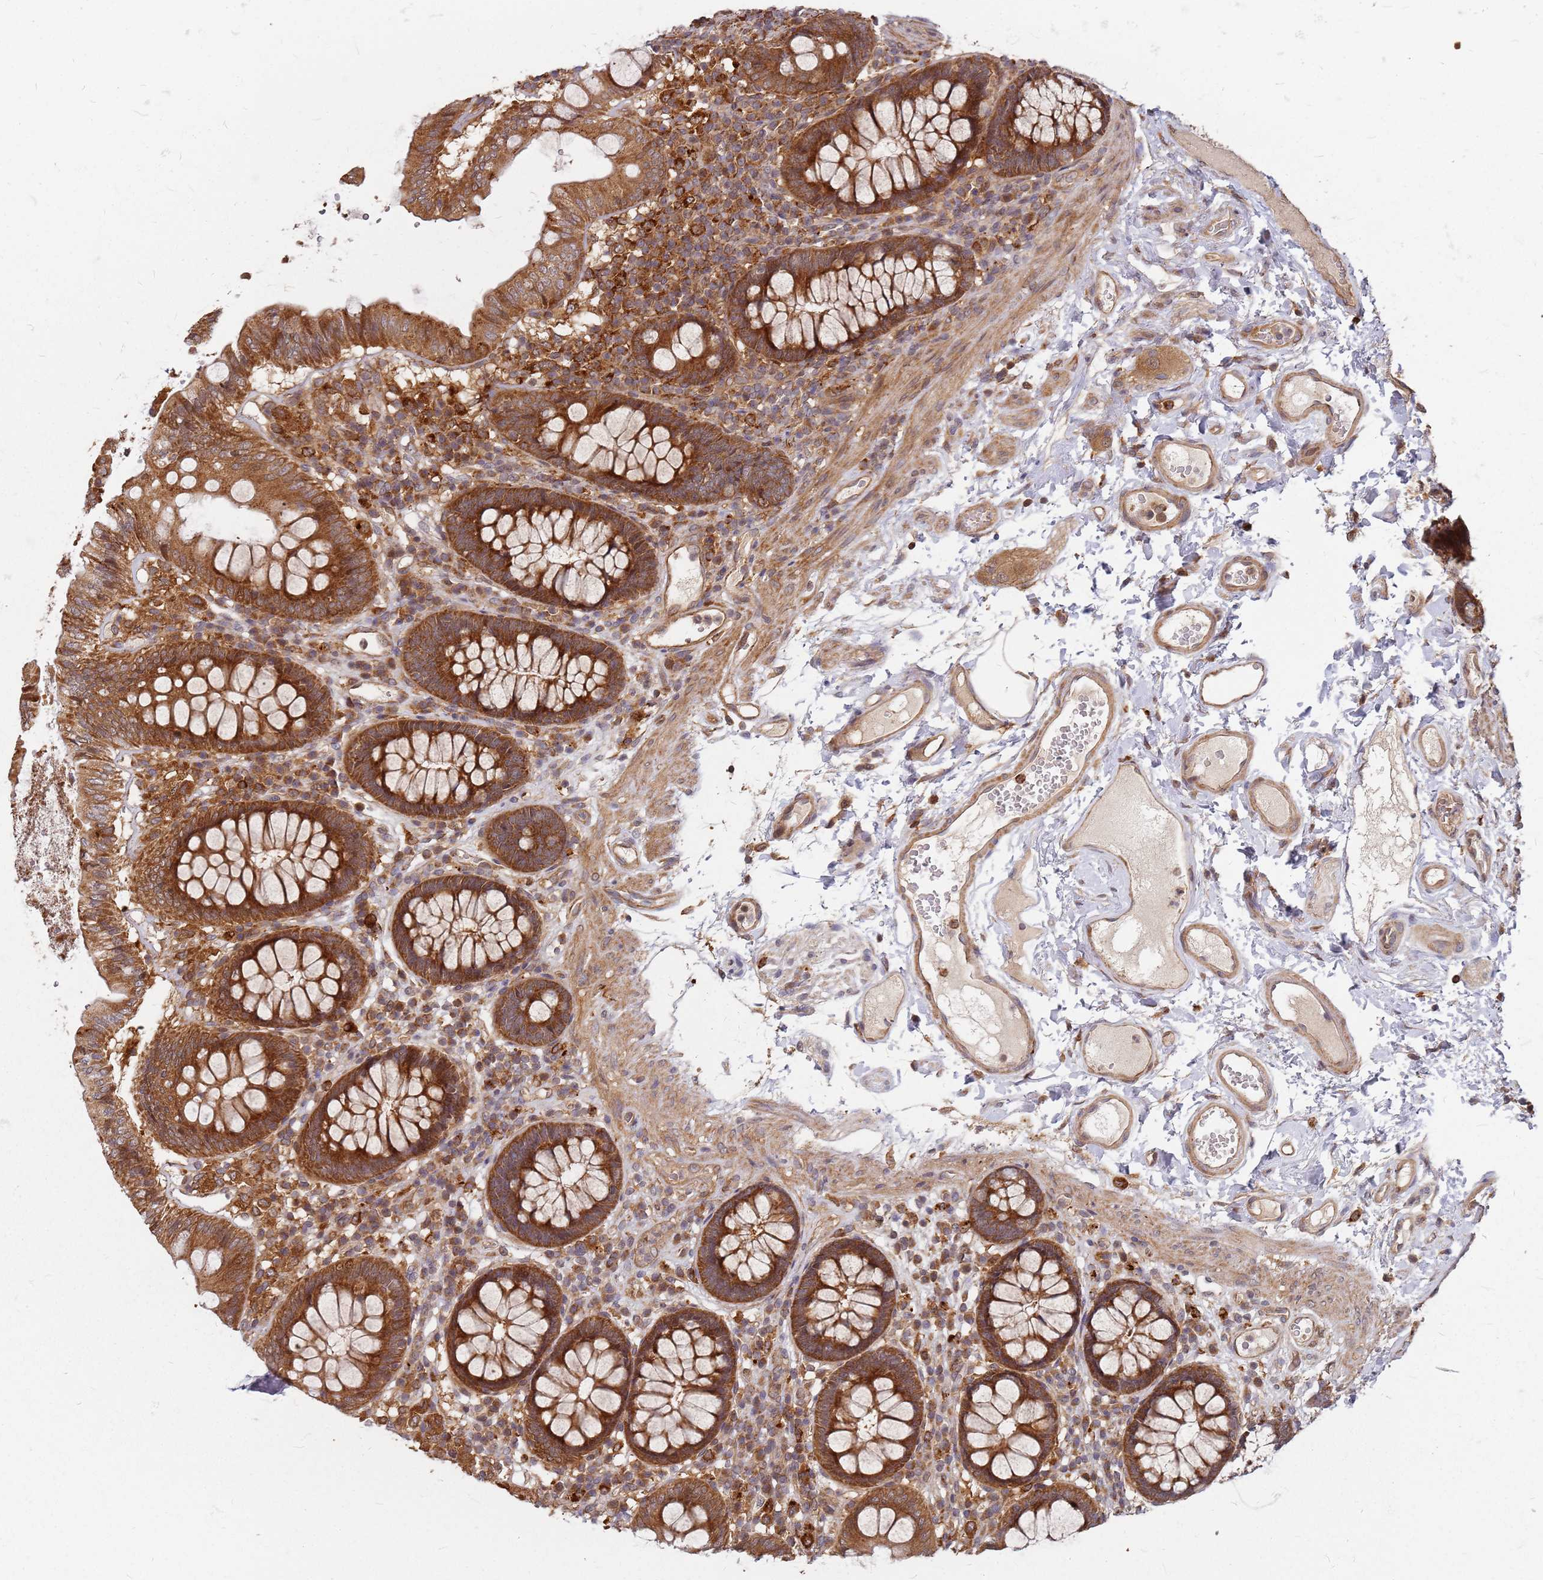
{"staining": {"intensity": "moderate", "quantity": ">75%", "location": "cytoplasmic/membranous"}, "tissue": "colon", "cell_type": "Endothelial cells", "image_type": "normal", "snomed": [{"axis": "morphology", "description": "Normal tissue, NOS"}, {"axis": "topography", "description": "Colon"}], "caption": "Protein analysis of normal colon displays moderate cytoplasmic/membranous expression in about >75% of endothelial cells.", "gene": "TRABD", "patient": {"sex": "male", "age": 84}}